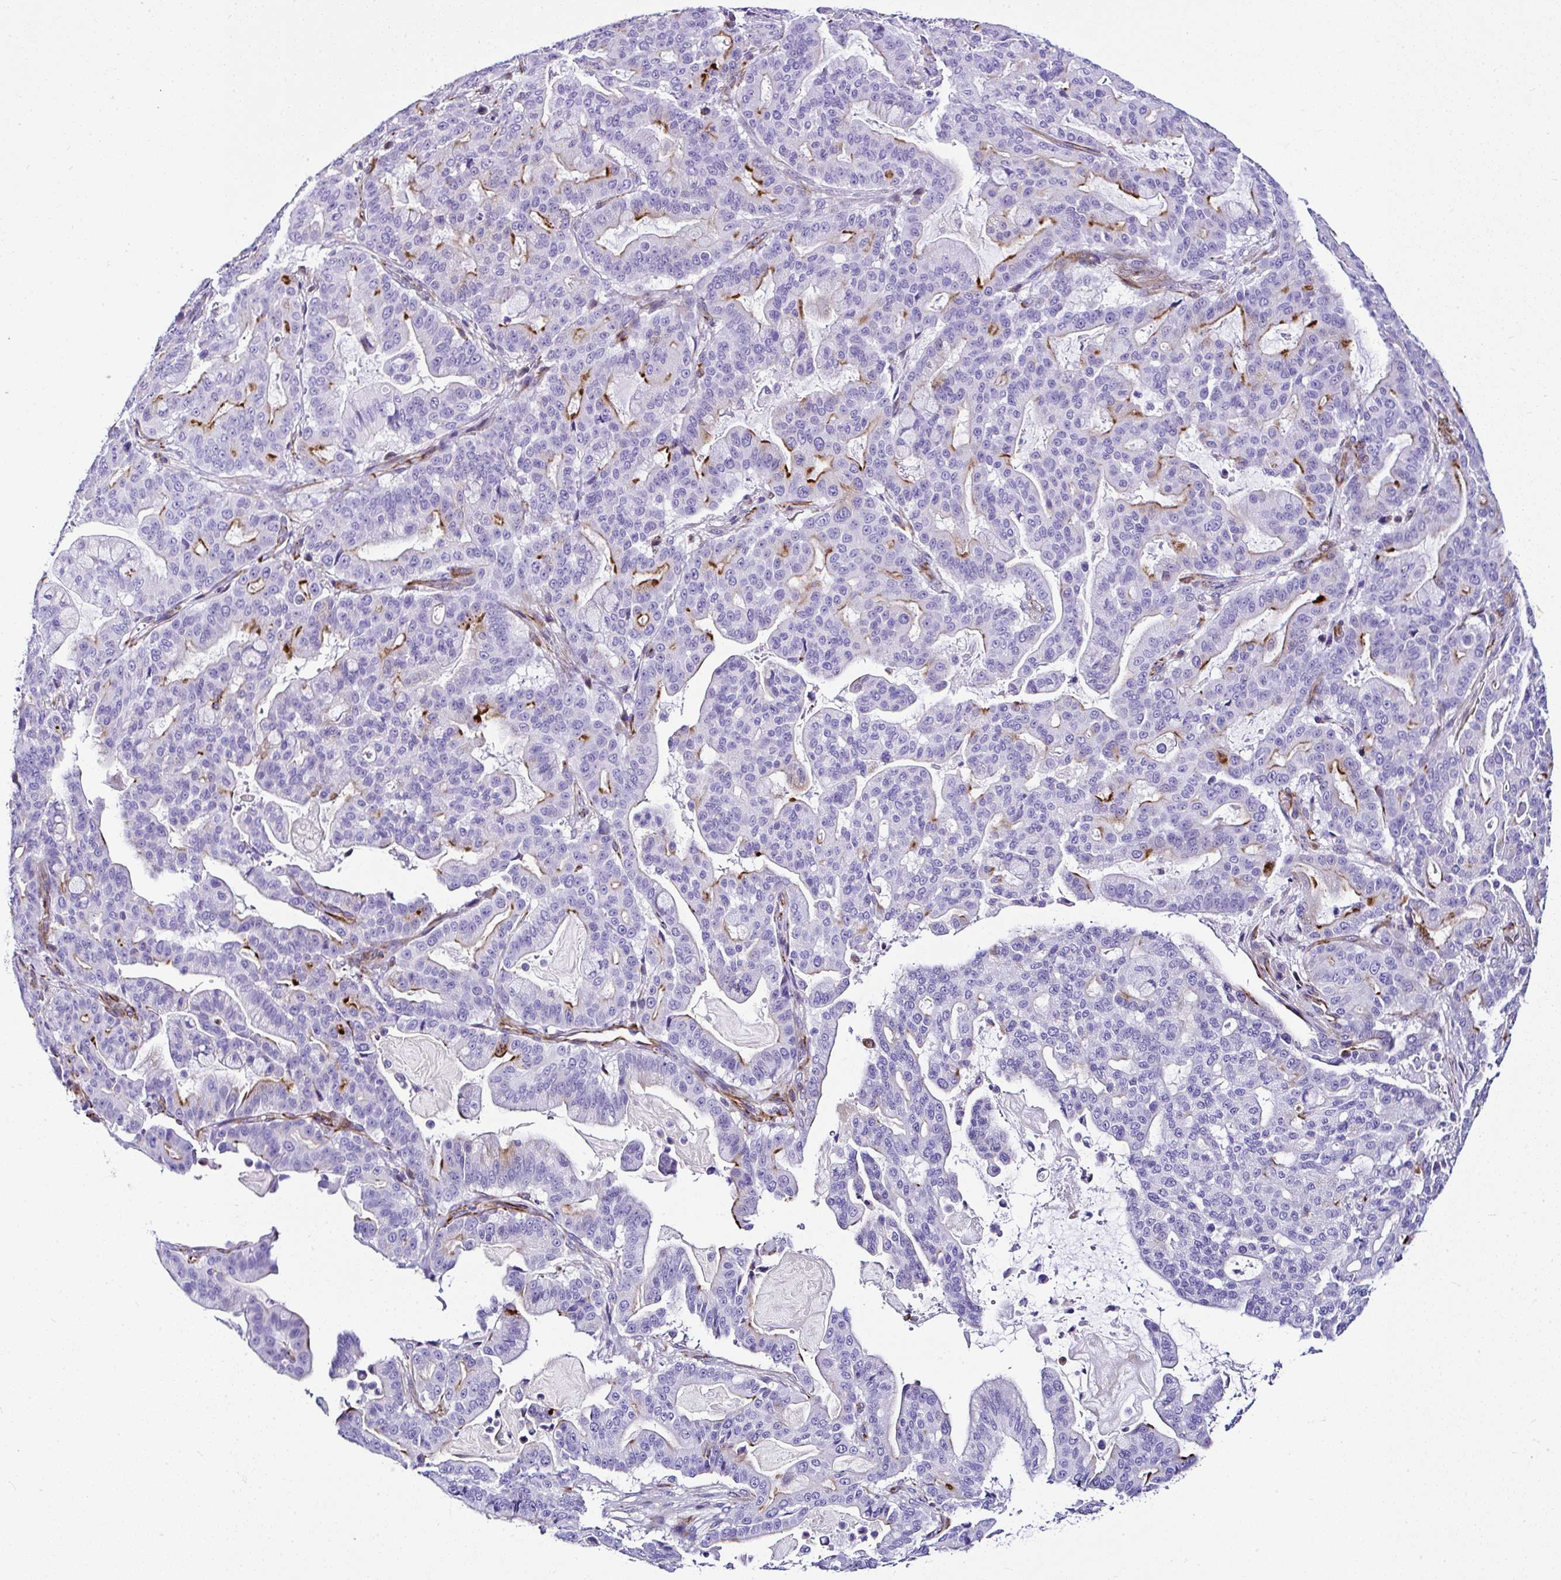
{"staining": {"intensity": "negative", "quantity": "none", "location": "none"}, "tissue": "pancreatic cancer", "cell_type": "Tumor cells", "image_type": "cancer", "snomed": [{"axis": "morphology", "description": "Adenocarcinoma, NOS"}, {"axis": "topography", "description": "Pancreas"}], "caption": "IHC of human pancreatic adenocarcinoma shows no positivity in tumor cells.", "gene": "DEPDC5", "patient": {"sex": "male", "age": 63}}